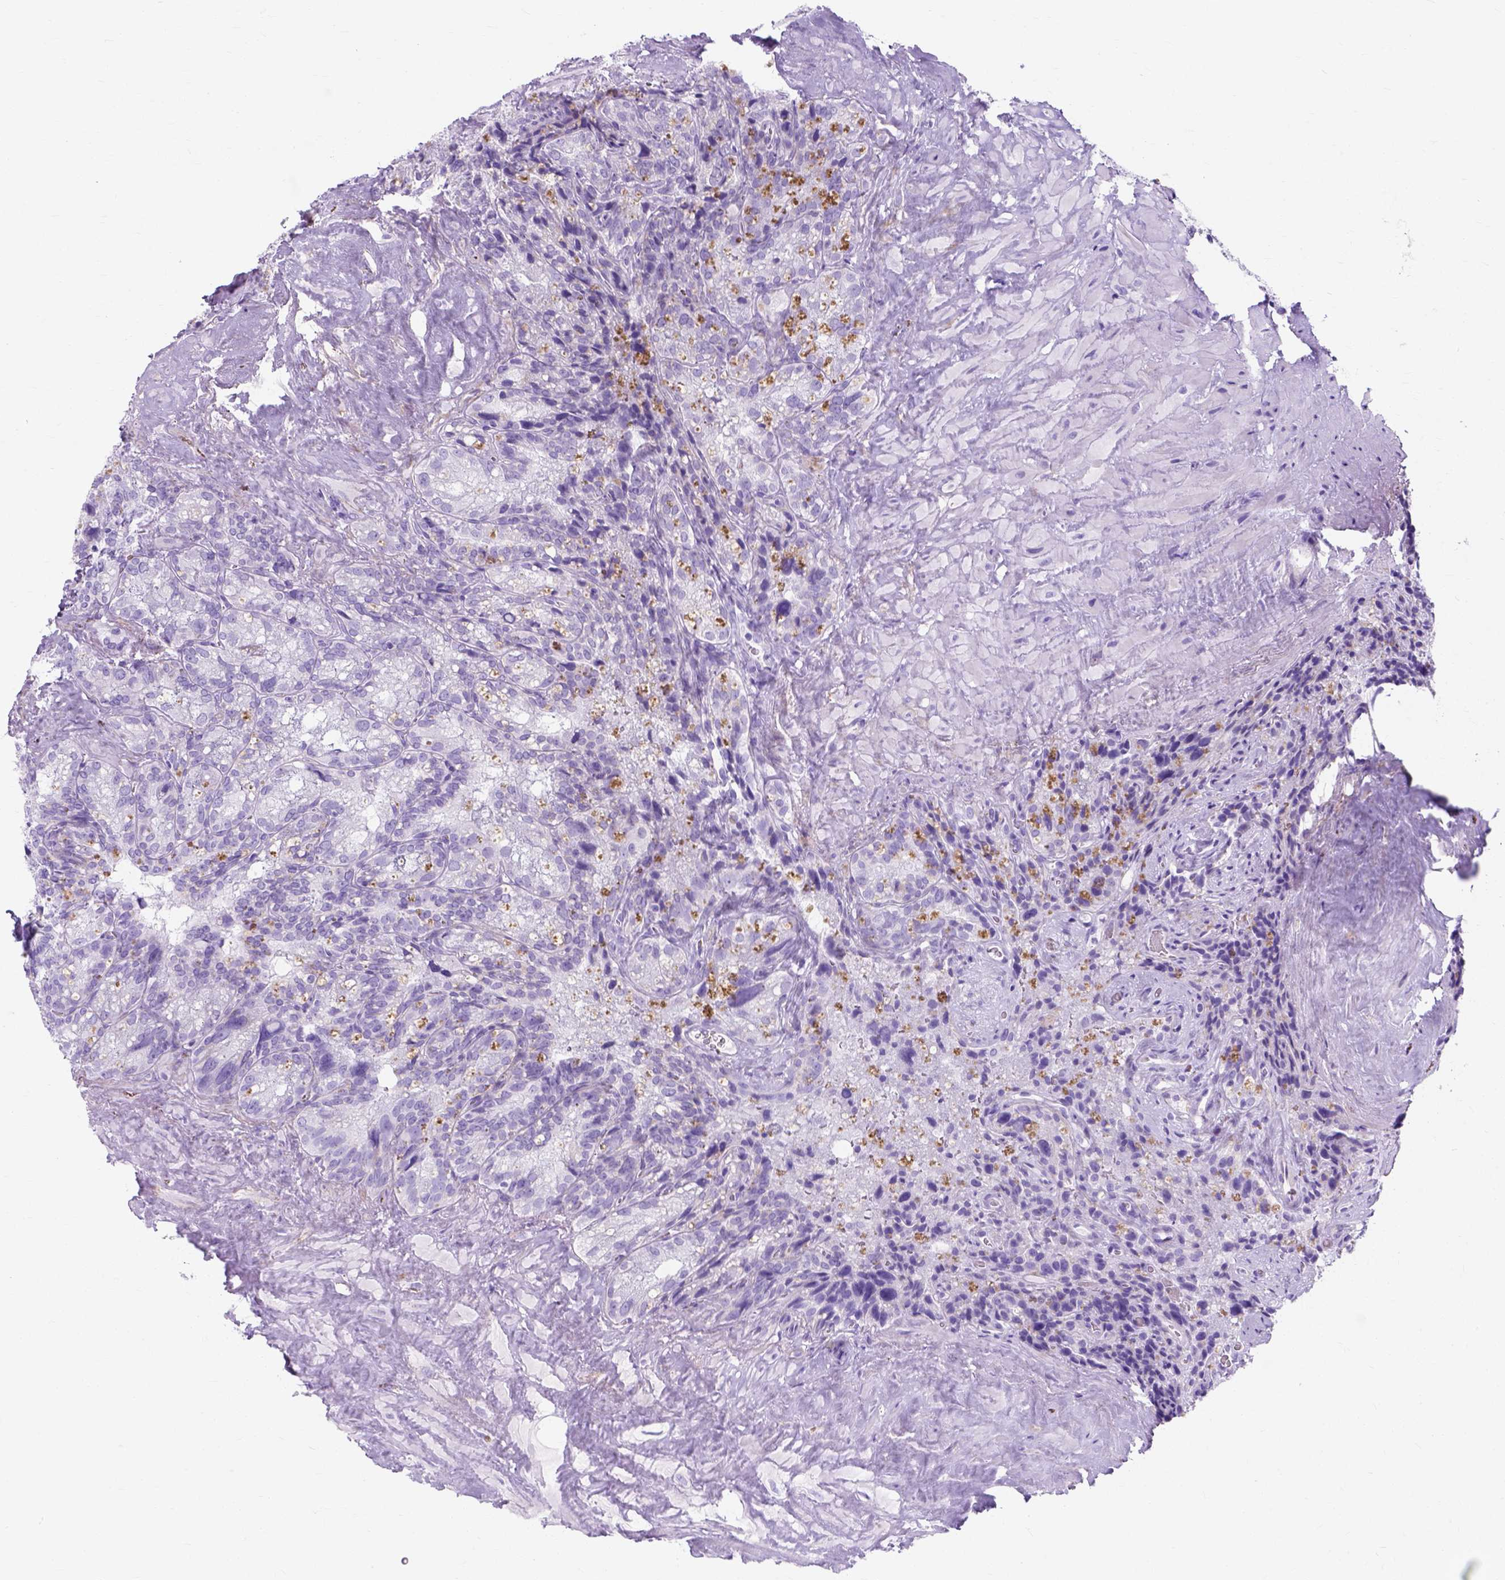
{"staining": {"intensity": "negative", "quantity": "none", "location": "none"}, "tissue": "seminal vesicle", "cell_type": "Glandular cells", "image_type": "normal", "snomed": [{"axis": "morphology", "description": "Normal tissue, NOS"}, {"axis": "topography", "description": "Prostate"}, {"axis": "topography", "description": "Seminal veicle"}], "caption": "Immunohistochemistry image of unremarkable seminal vesicle: seminal vesicle stained with DAB (3,3'-diaminobenzidine) shows no significant protein expression in glandular cells. Nuclei are stained in blue.", "gene": "MYH15", "patient": {"sex": "male", "age": 71}}